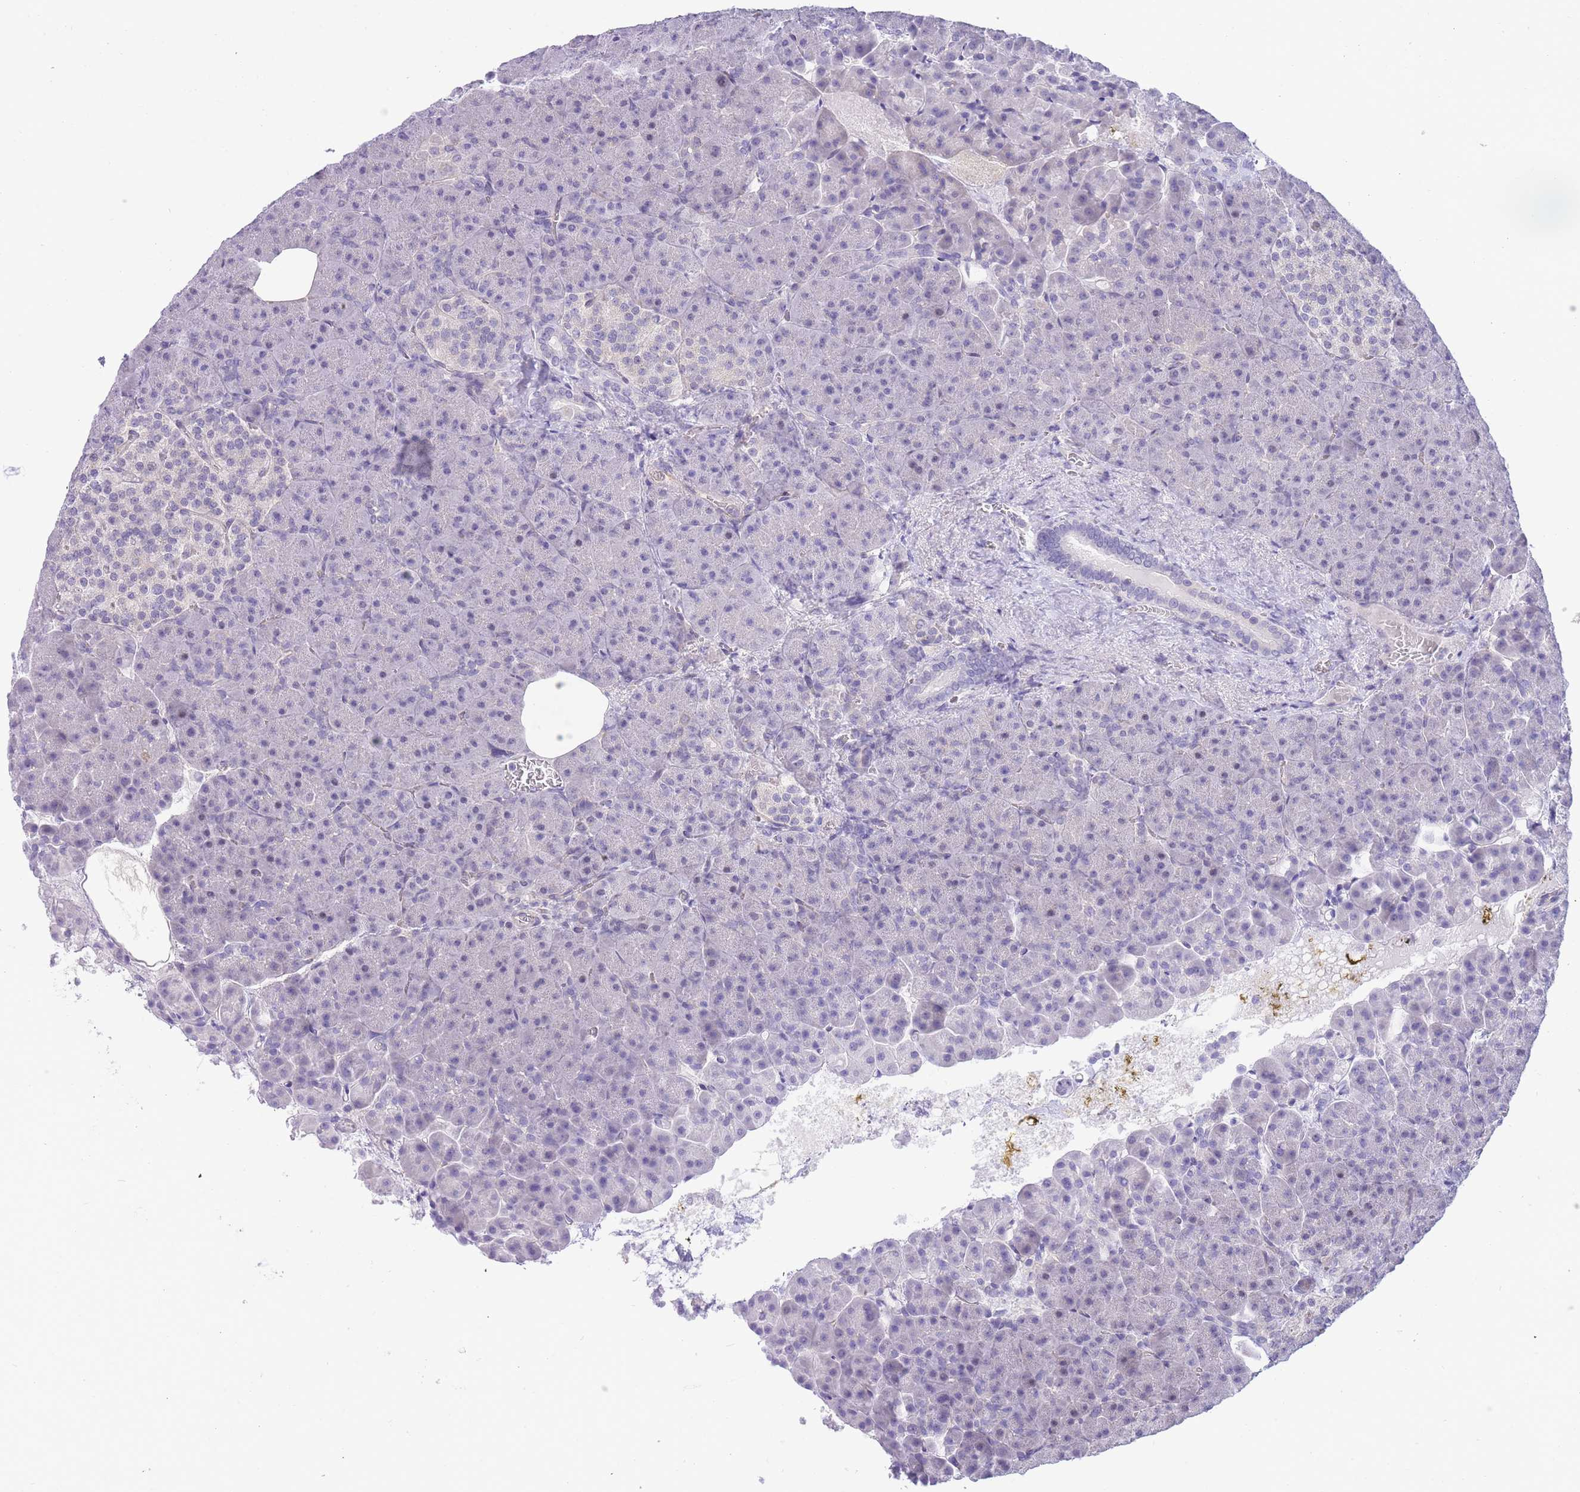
{"staining": {"intensity": "negative", "quantity": "none", "location": "none"}, "tissue": "pancreas", "cell_type": "Exocrine glandular cells", "image_type": "normal", "snomed": [{"axis": "morphology", "description": "Normal tissue, NOS"}, {"axis": "topography", "description": "Pancreas"}], "caption": "A high-resolution micrograph shows immunohistochemistry staining of normal pancreas, which displays no significant staining in exocrine glandular cells. Nuclei are stained in blue.", "gene": "PRR23A", "patient": {"sex": "female", "age": 74}}